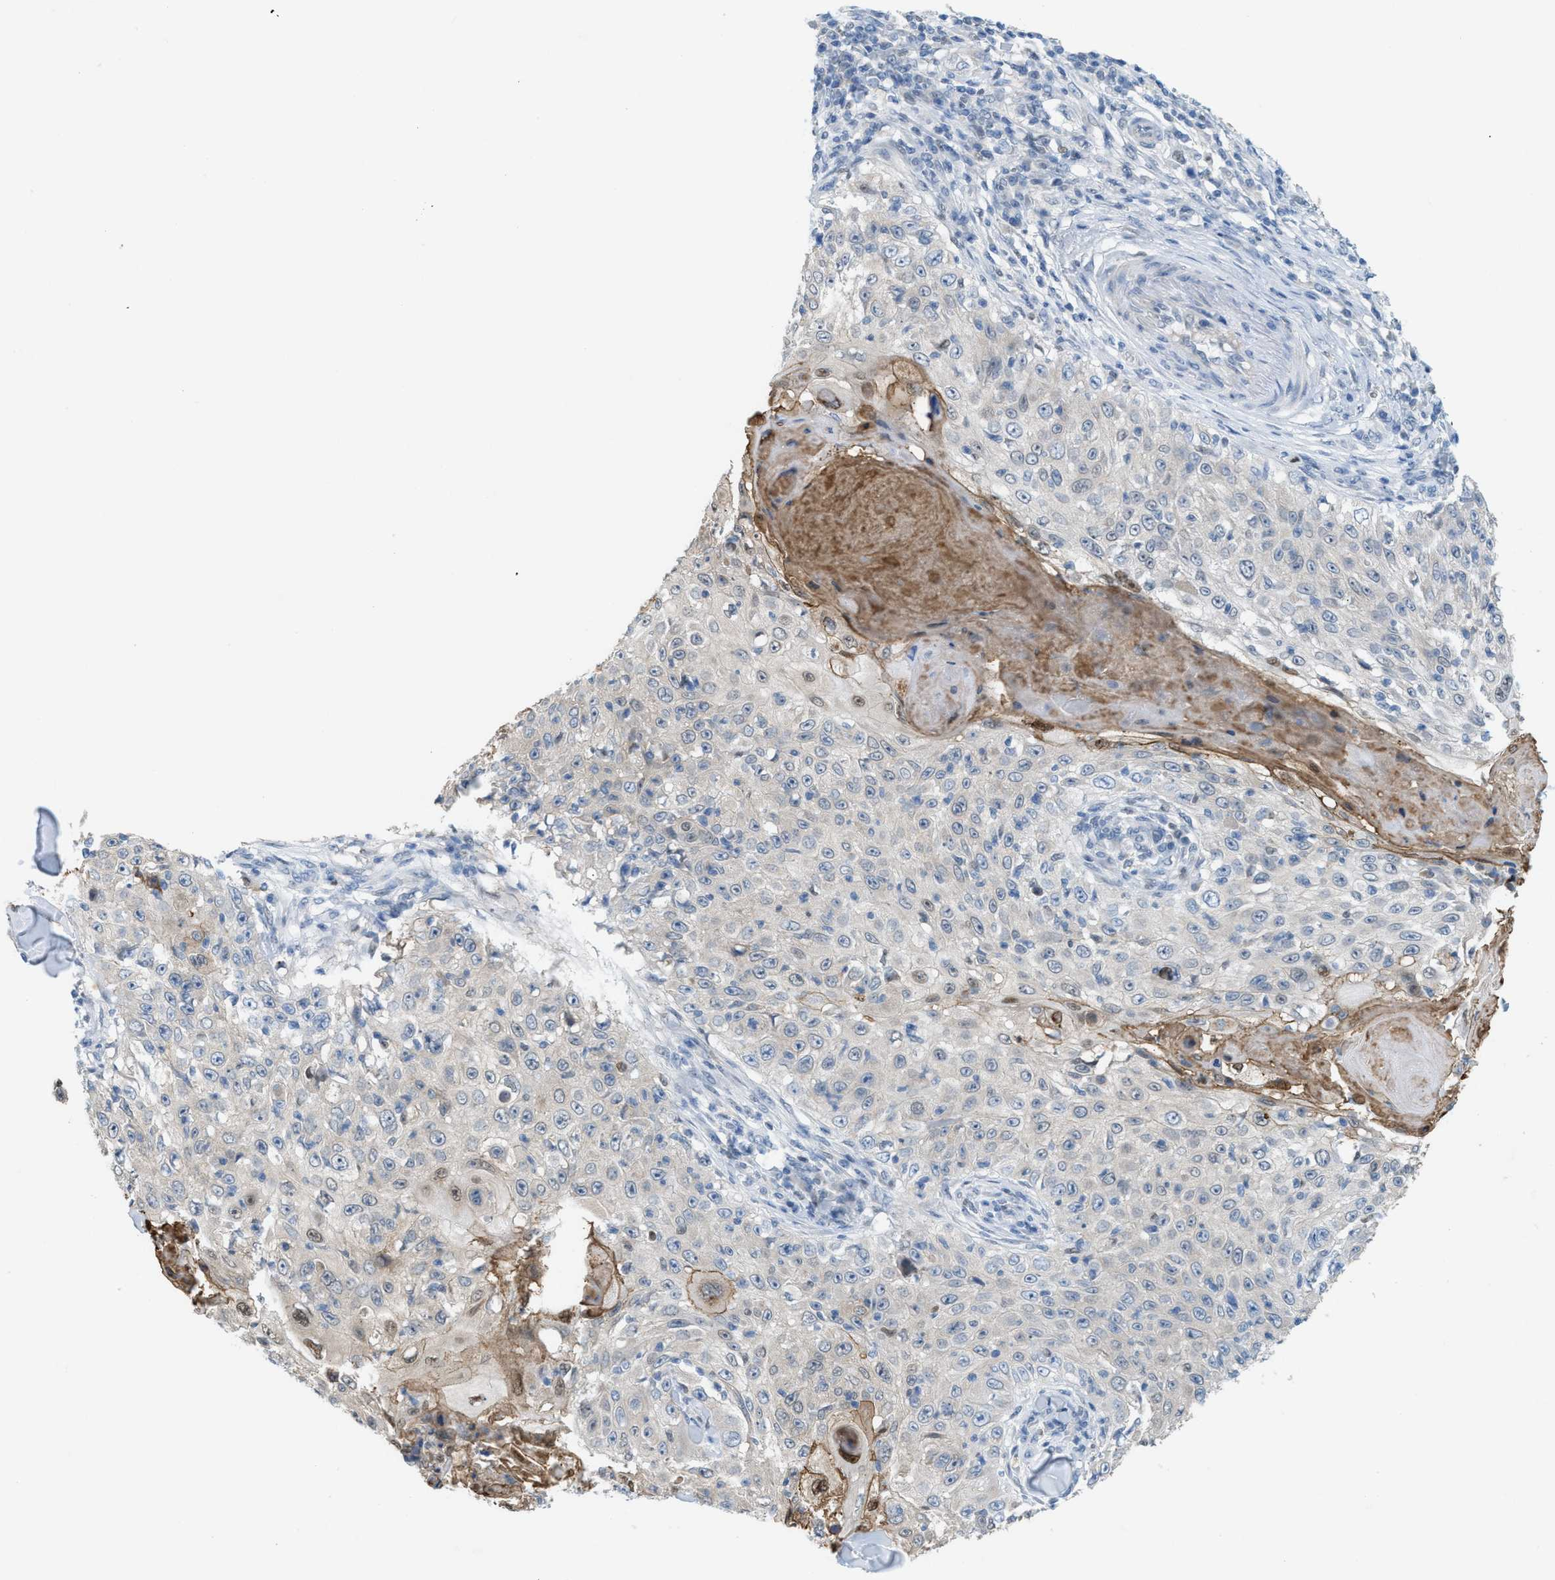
{"staining": {"intensity": "weak", "quantity": "<25%", "location": "cytoplasmic/membranous,nuclear"}, "tissue": "skin cancer", "cell_type": "Tumor cells", "image_type": "cancer", "snomed": [{"axis": "morphology", "description": "Squamous cell carcinoma, NOS"}, {"axis": "topography", "description": "Skin"}], "caption": "Immunohistochemistry (IHC) photomicrograph of neoplastic tissue: human skin cancer (squamous cell carcinoma) stained with DAB (3,3'-diaminobenzidine) shows no significant protein expression in tumor cells.", "gene": "PPM1D", "patient": {"sex": "male", "age": 86}}